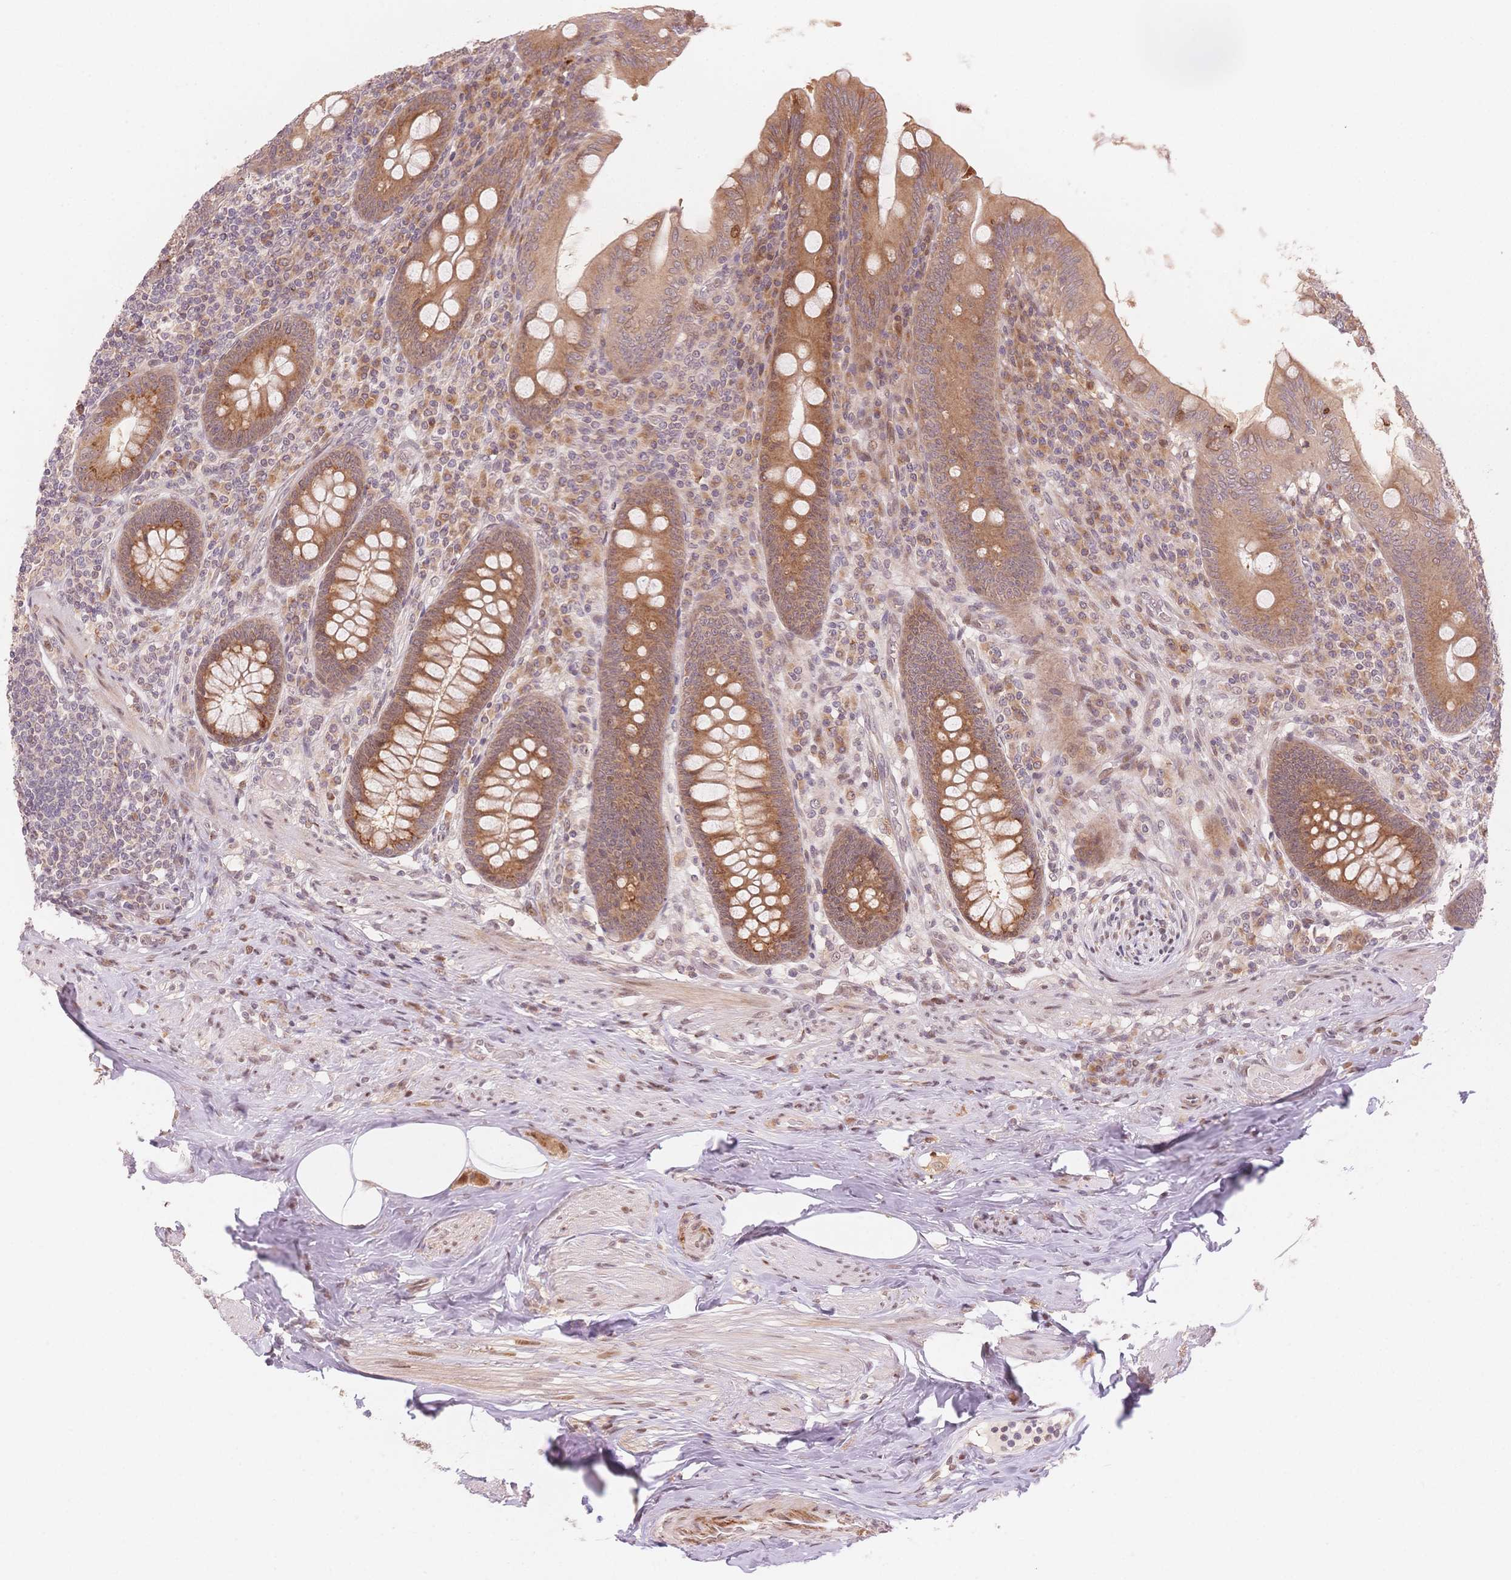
{"staining": {"intensity": "moderate", "quantity": ">75%", "location": "cytoplasmic/membranous"}, "tissue": "appendix", "cell_type": "Glandular cells", "image_type": "normal", "snomed": [{"axis": "morphology", "description": "Normal tissue, NOS"}, {"axis": "topography", "description": "Appendix"}], "caption": "Appendix was stained to show a protein in brown. There is medium levels of moderate cytoplasmic/membranous positivity in approximately >75% of glandular cells.", "gene": "STK39", "patient": {"sex": "male", "age": 71}}